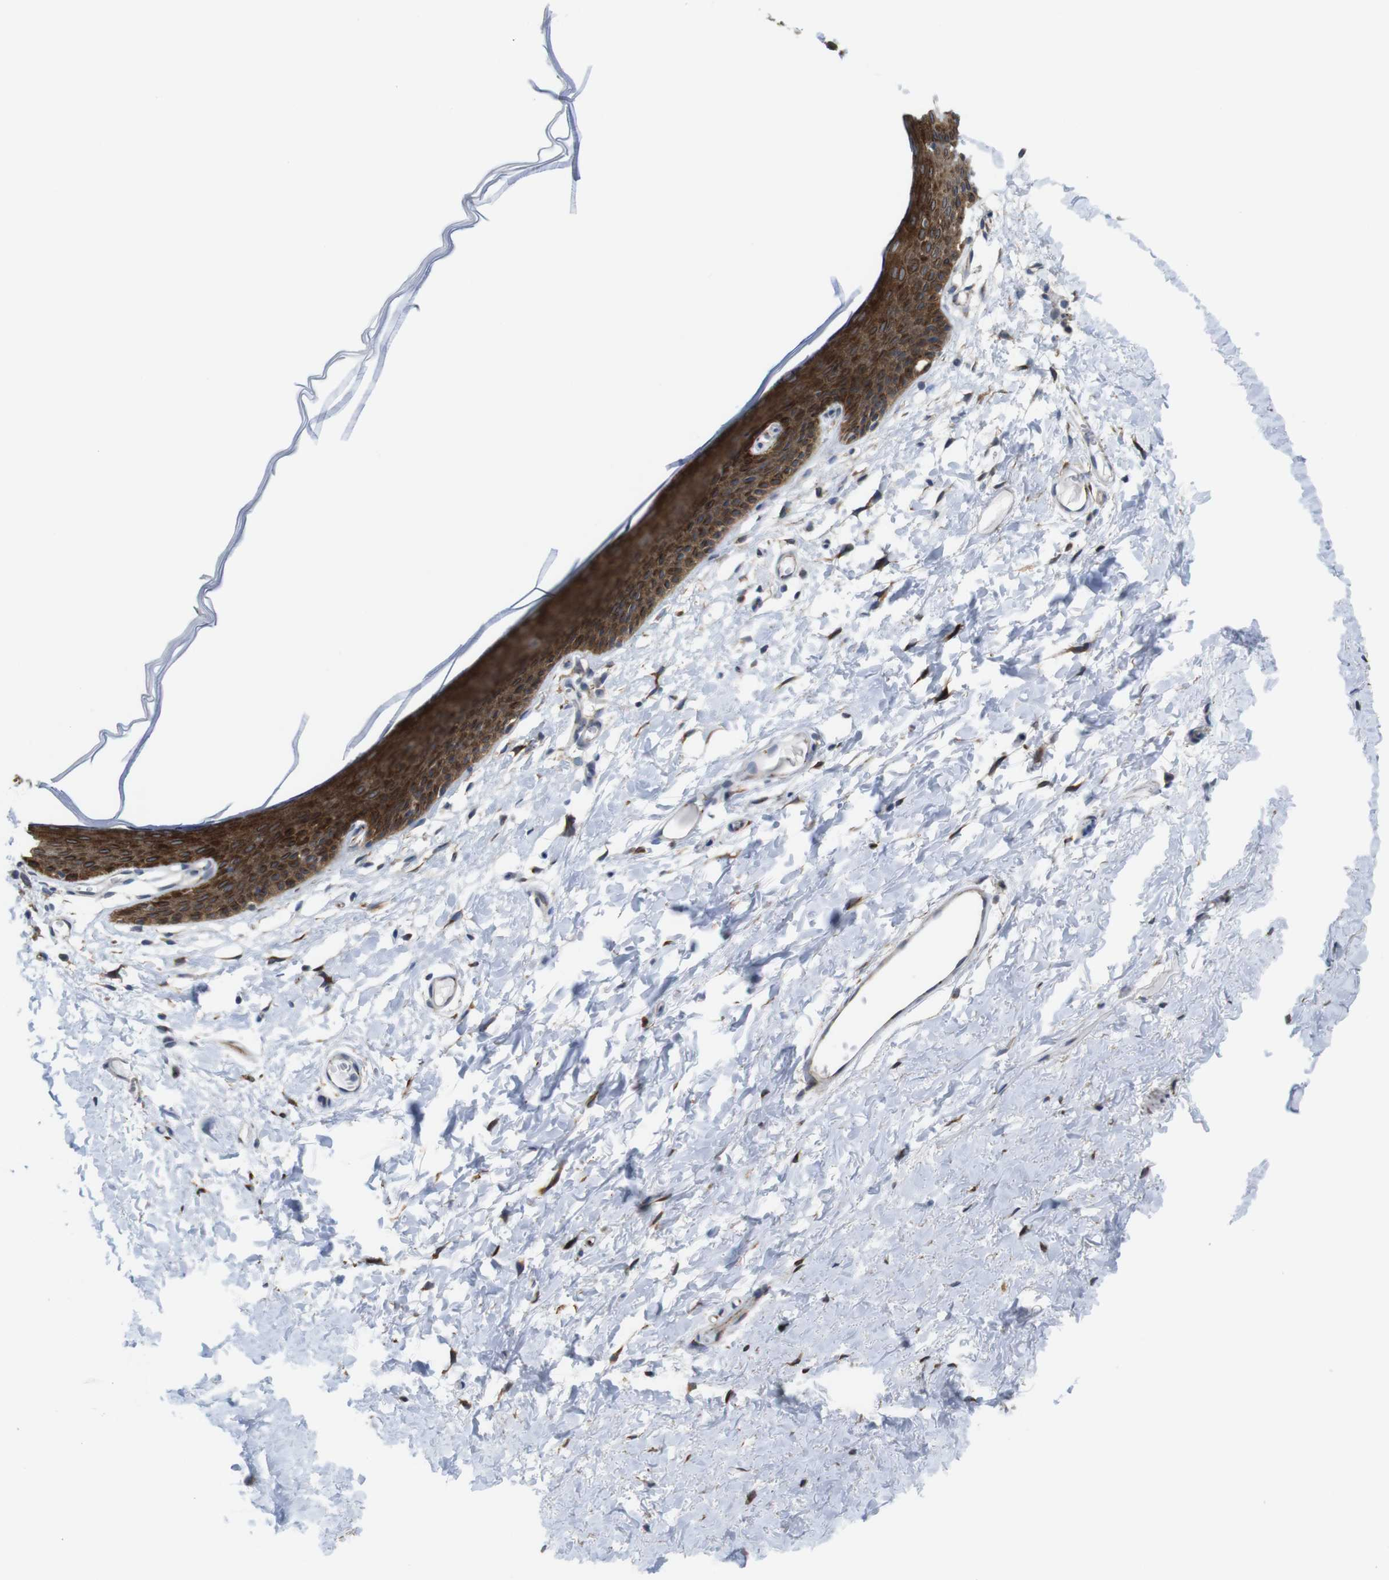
{"staining": {"intensity": "strong", "quantity": ">75%", "location": "cytoplasmic/membranous"}, "tissue": "skin", "cell_type": "Epidermal cells", "image_type": "normal", "snomed": [{"axis": "morphology", "description": "Normal tissue, NOS"}, {"axis": "topography", "description": "Vulva"}], "caption": "Immunohistochemical staining of normal skin reveals >75% levels of strong cytoplasmic/membranous protein positivity in about >75% of epidermal cells. The staining was performed using DAB (3,3'-diaminobenzidine) to visualize the protein expression in brown, while the nuclei were stained in blue with hematoxylin (Magnification: 20x).", "gene": "EFCAB14", "patient": {"sex": "female", "age": 54}}